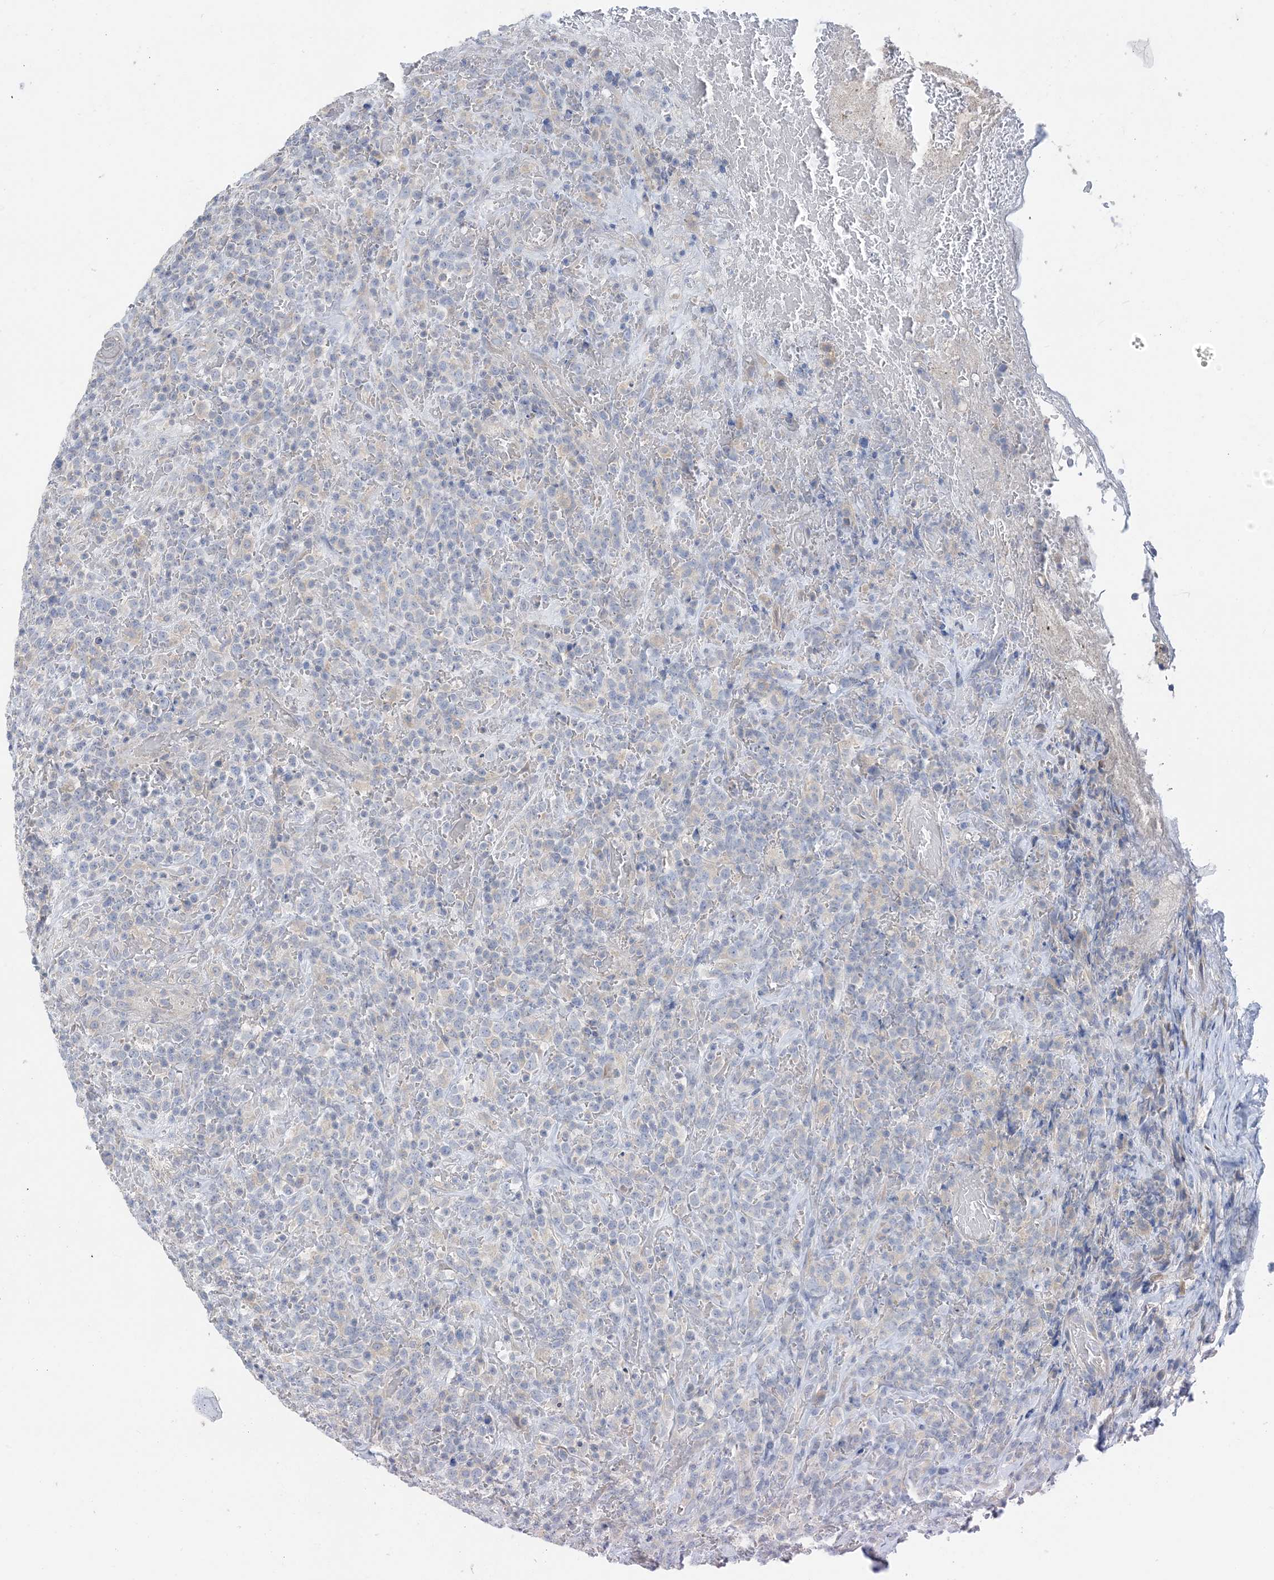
{"staining": {"intensity": "negative", "quantity": "none", "location": "none"}, "tissue": "lymphoma", "cell_type": "Tumor cells", "image_type": "cancer", "snomed": [{"axis": "morphology", "description": "Malignant lymphoma, non-Hodgkin's type, High grade"}, {"axis": "topography", "description": "Colon"}], "caption": "This micrograph is of lymphoma stained with immunohistochemistry (IHC) to label a protein in brown with the nuclei are counter-stained blue. There is no positivity in tumor cells.", "gene": "ZCCHC18", "patient": {"sex": "female", "age": 53}}